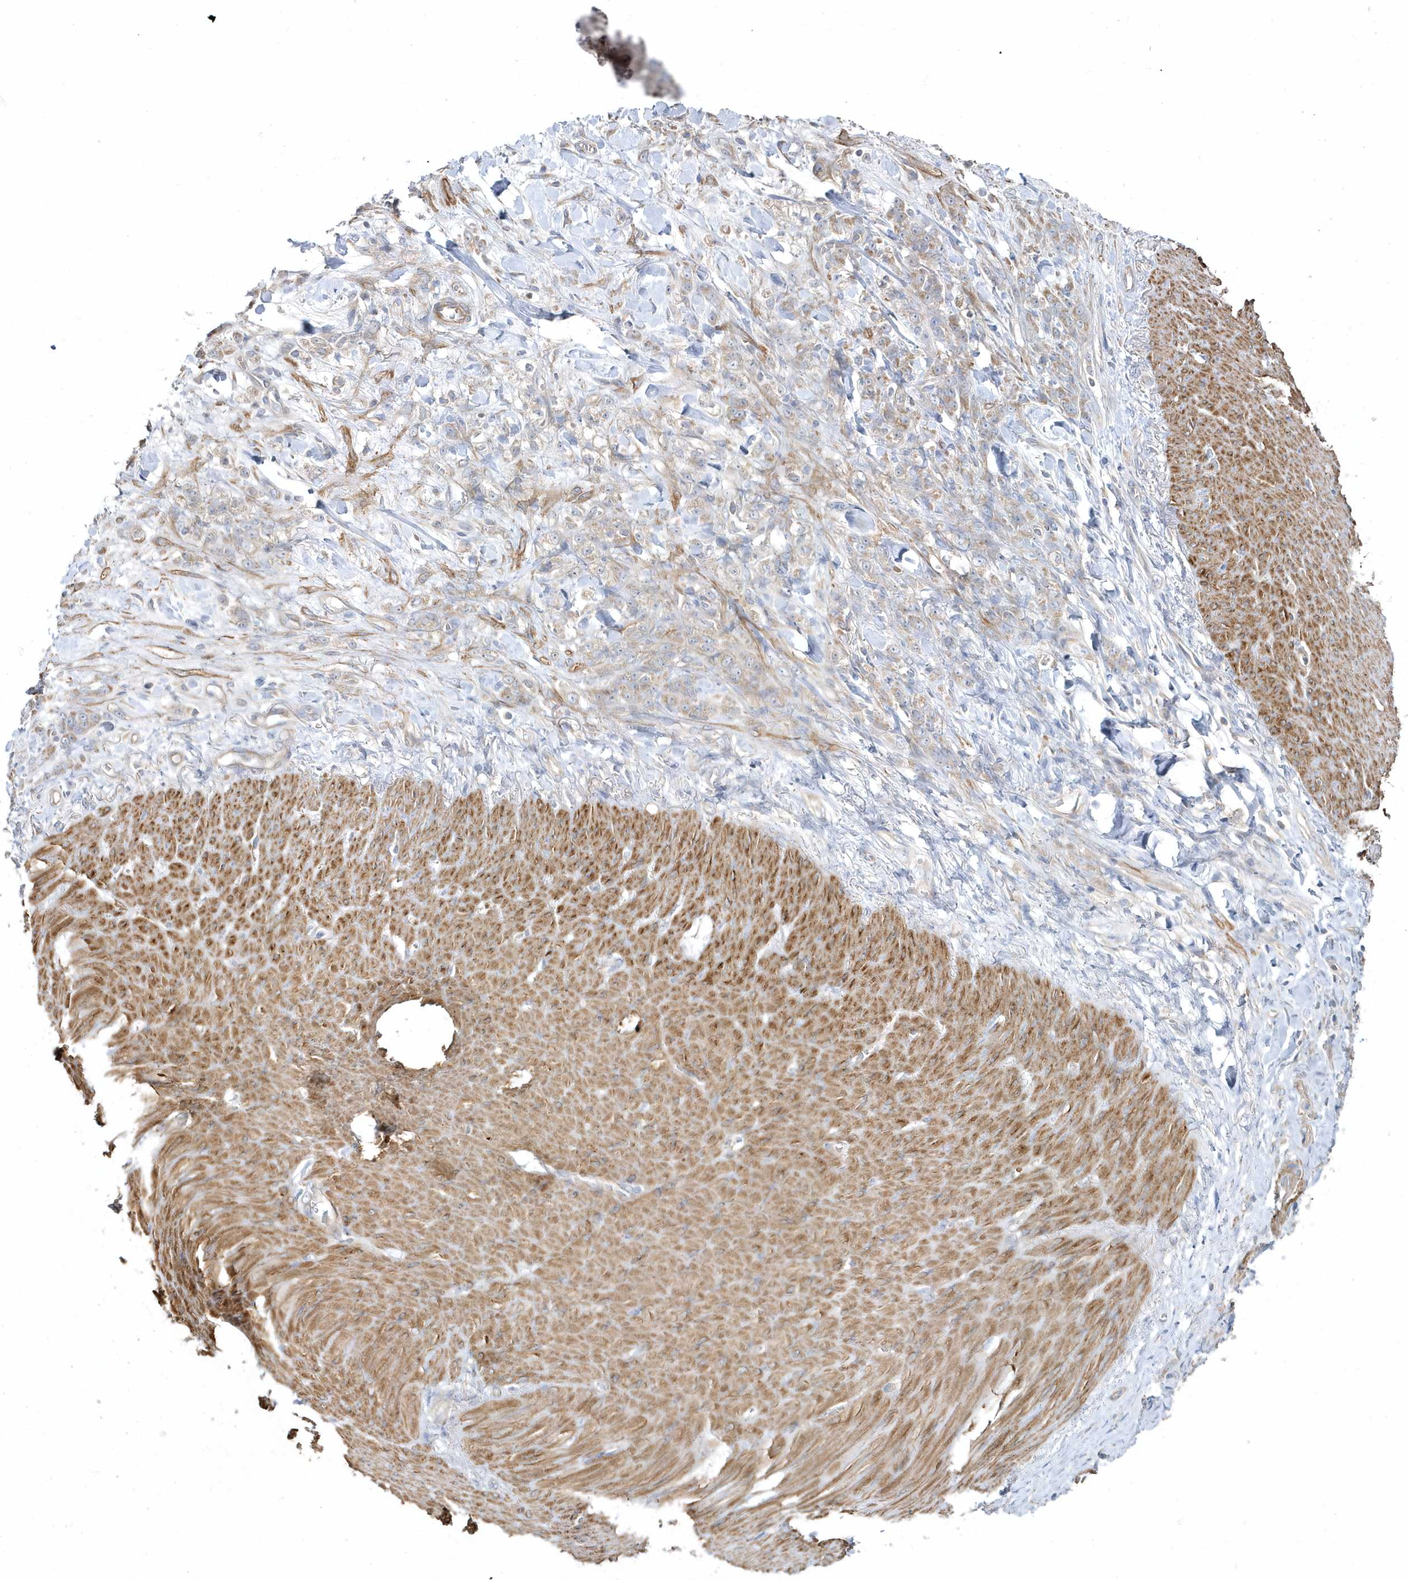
{"staining": {"intensity": "weak", "quantity": "25%-75%", "location": "cytoplasmic/membranous"}, "tissue": "stomach cancer", "cell_type": "Tumor cells", "image_type": "cancer", "snomed": [{"axis": "morphology", "description": "Normal tissue, NOS"}, {"axis": "morphology", "description": "Adenocarcinoma, NOS"}, {"axis": "topography", "description": "Stomach"}], "caption": "Approximately 25%-75% of tumor cells in stomach cancer exhibit weak cytoplasmic/membranous protein staining as visualized by brown immunohistochemical staining.", "gene": "LEXM", "patient": {"sex": "male", "age": 82}}